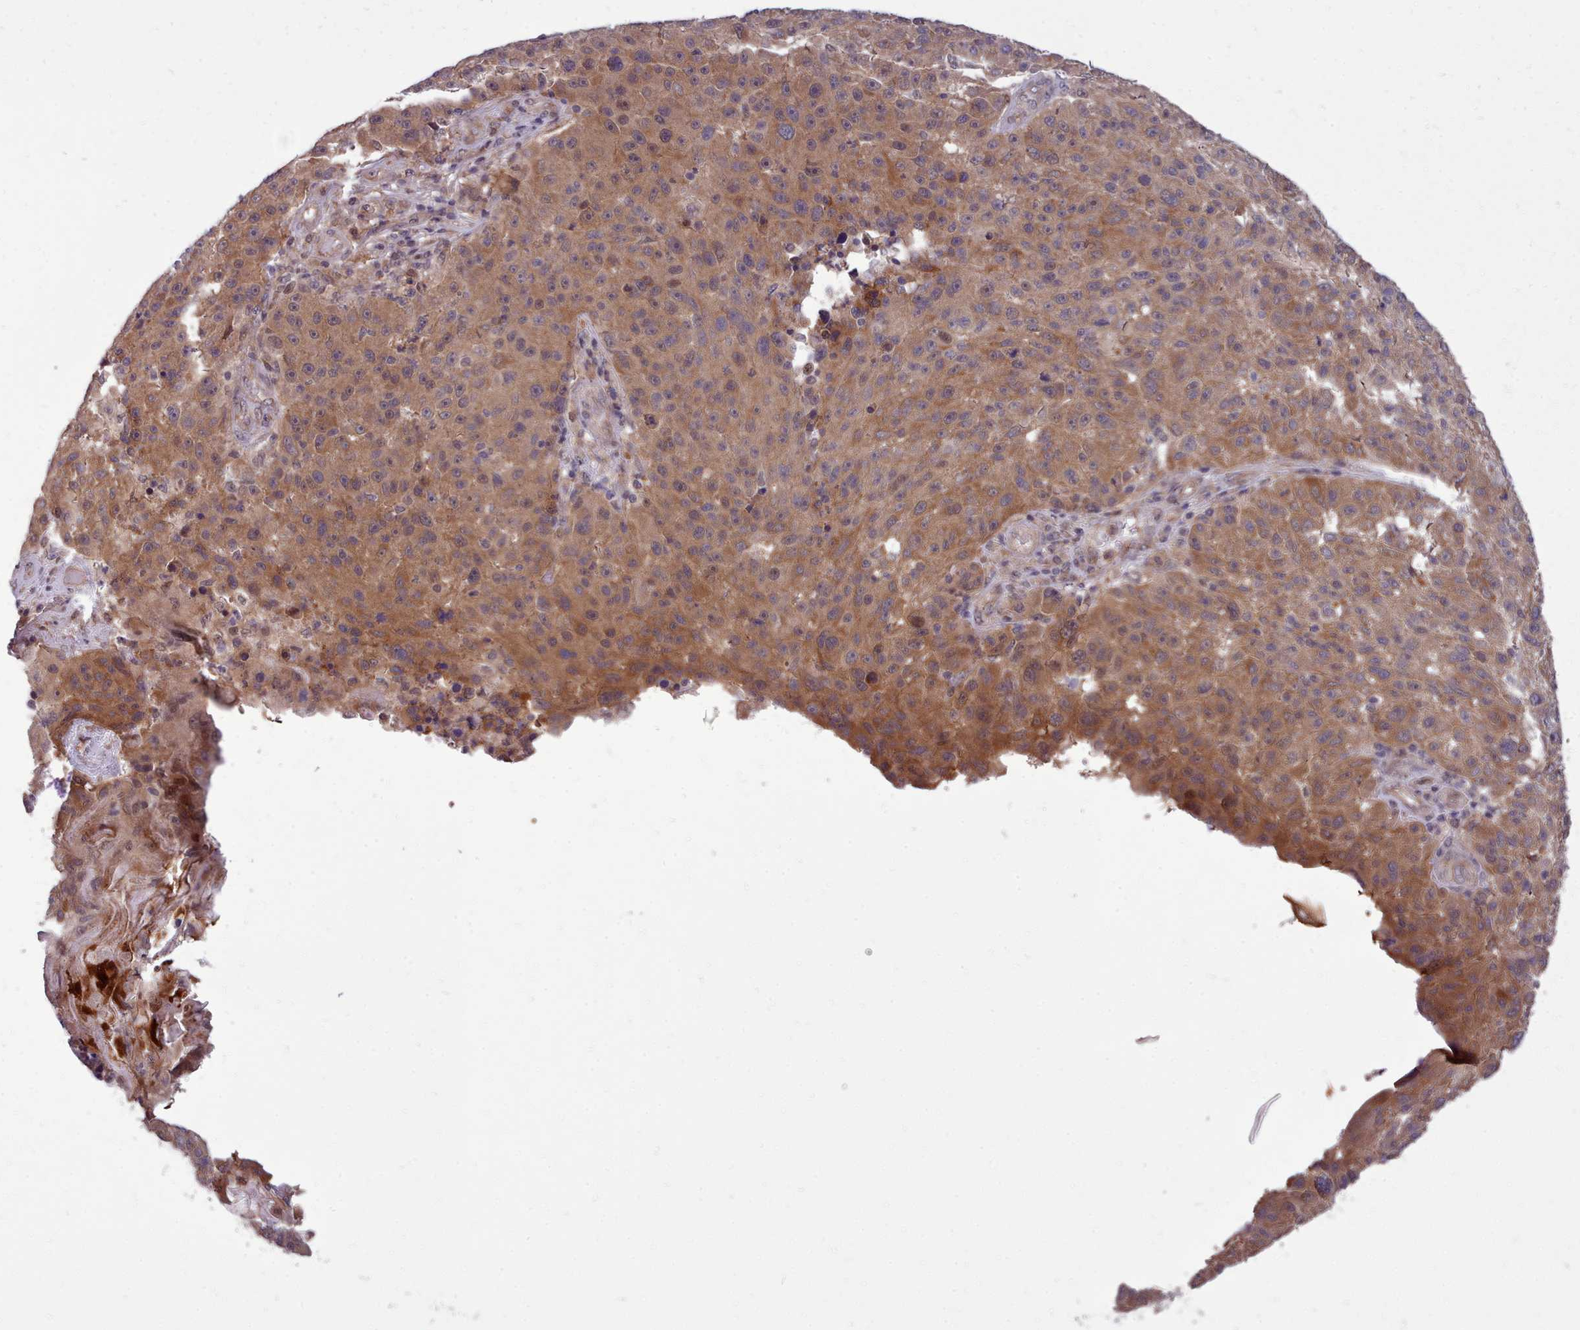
{"staining": {"intensity": "moderate", "quantity": ">75%", "location": "cytoplasmic/membranous"}, "tissue": "melanoma", "cell_type": "Tumor cells", "image_type": "cancer", "snomed": [{"axis": "morphology", "description": "Malignant melanoma, NOS"}, {"axis": "topography", "description": "Skin"}], "caption": "Protein staining displays moderate cytoplasmic/membranous staining in about >75% of tumor cells in malignant melanoma.", "gene": "AHCY", "patient": {"sex": "male", "age": 53}}